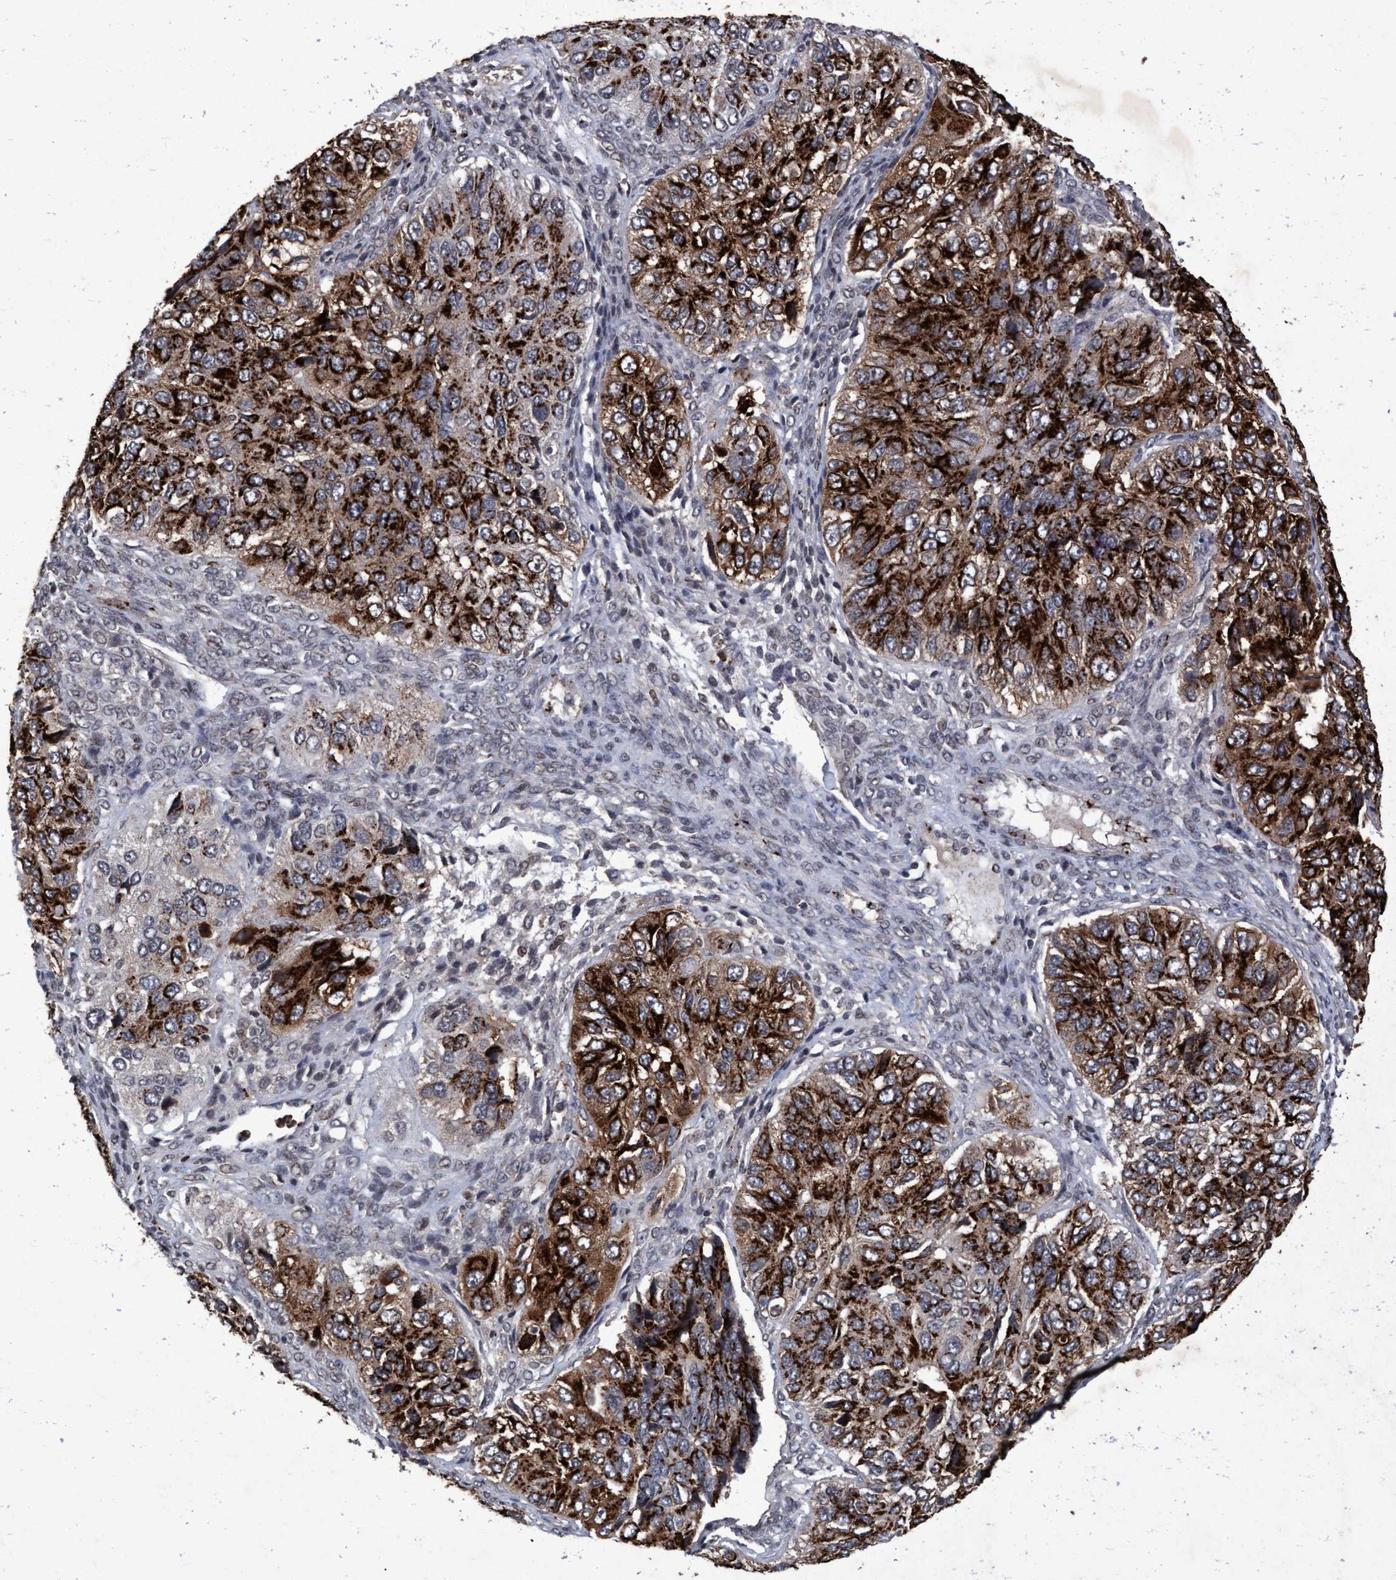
{"staining": {"intensity": "strong", "quantity": ">75%", "location": "cytoplasmic/membranous"}, "tissue": "ovarian cancer", "cell_type": "Tumor cells", "image_type": "cancer", "snomed": [{"axis": "morphology", "description": "Carcinoma, endometroid"}, {"axis": "topography", "description": "Ovary"}], "caption": "The immunohistochemical stain labels strong cytoplasmic/membranous staining in tumor cells of endometroid carcinoma (ovarian) tissue. Immunohistochemistry stains the protein of interest in brown and the nuclei are stained blue.", "gene": "GALC", "patient": {"sex": "female", "age": 51}}